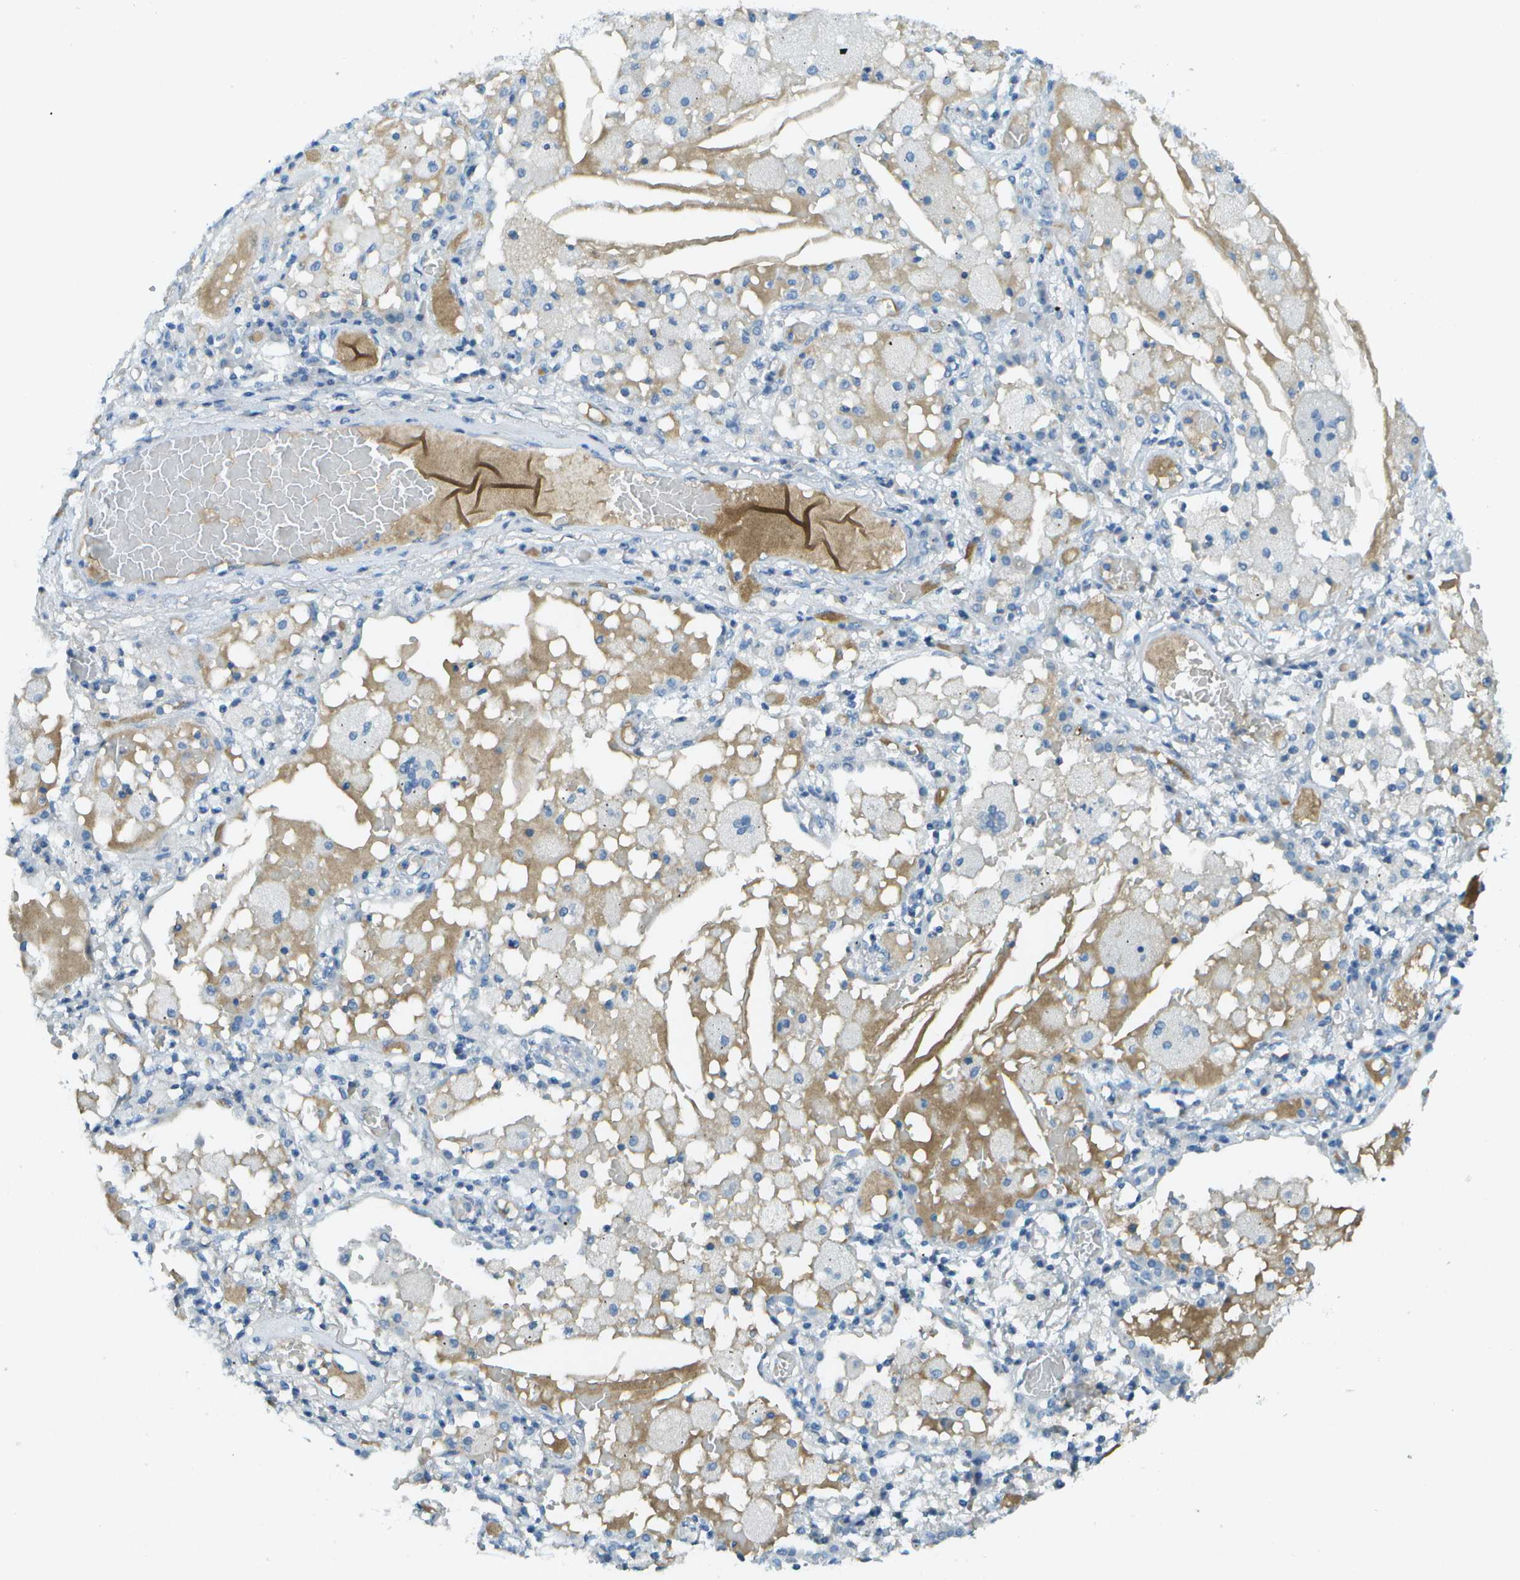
{"staining": {"intensity": "weak", "quantity": "<25%", "location": "cytoplasmic/membranous"}, "tissue": "lung cancer", "cell_type": "Tumor cells", "image_type": "cancer", "snomed": [{"axis": "morphology", "description": "Squamous cell carcinoma, NOS"}, {"axis": "topography", "description": "Lung"}], "caption": "IHC image of neoplastic tissue: human lung squamous cell carcinoma stained with DAB (3,3'-diaminobenzidine) displays no significant protein staining in tumor cells.", "gene": "C1S", "patient": {"sex": "male", "age": 71}}